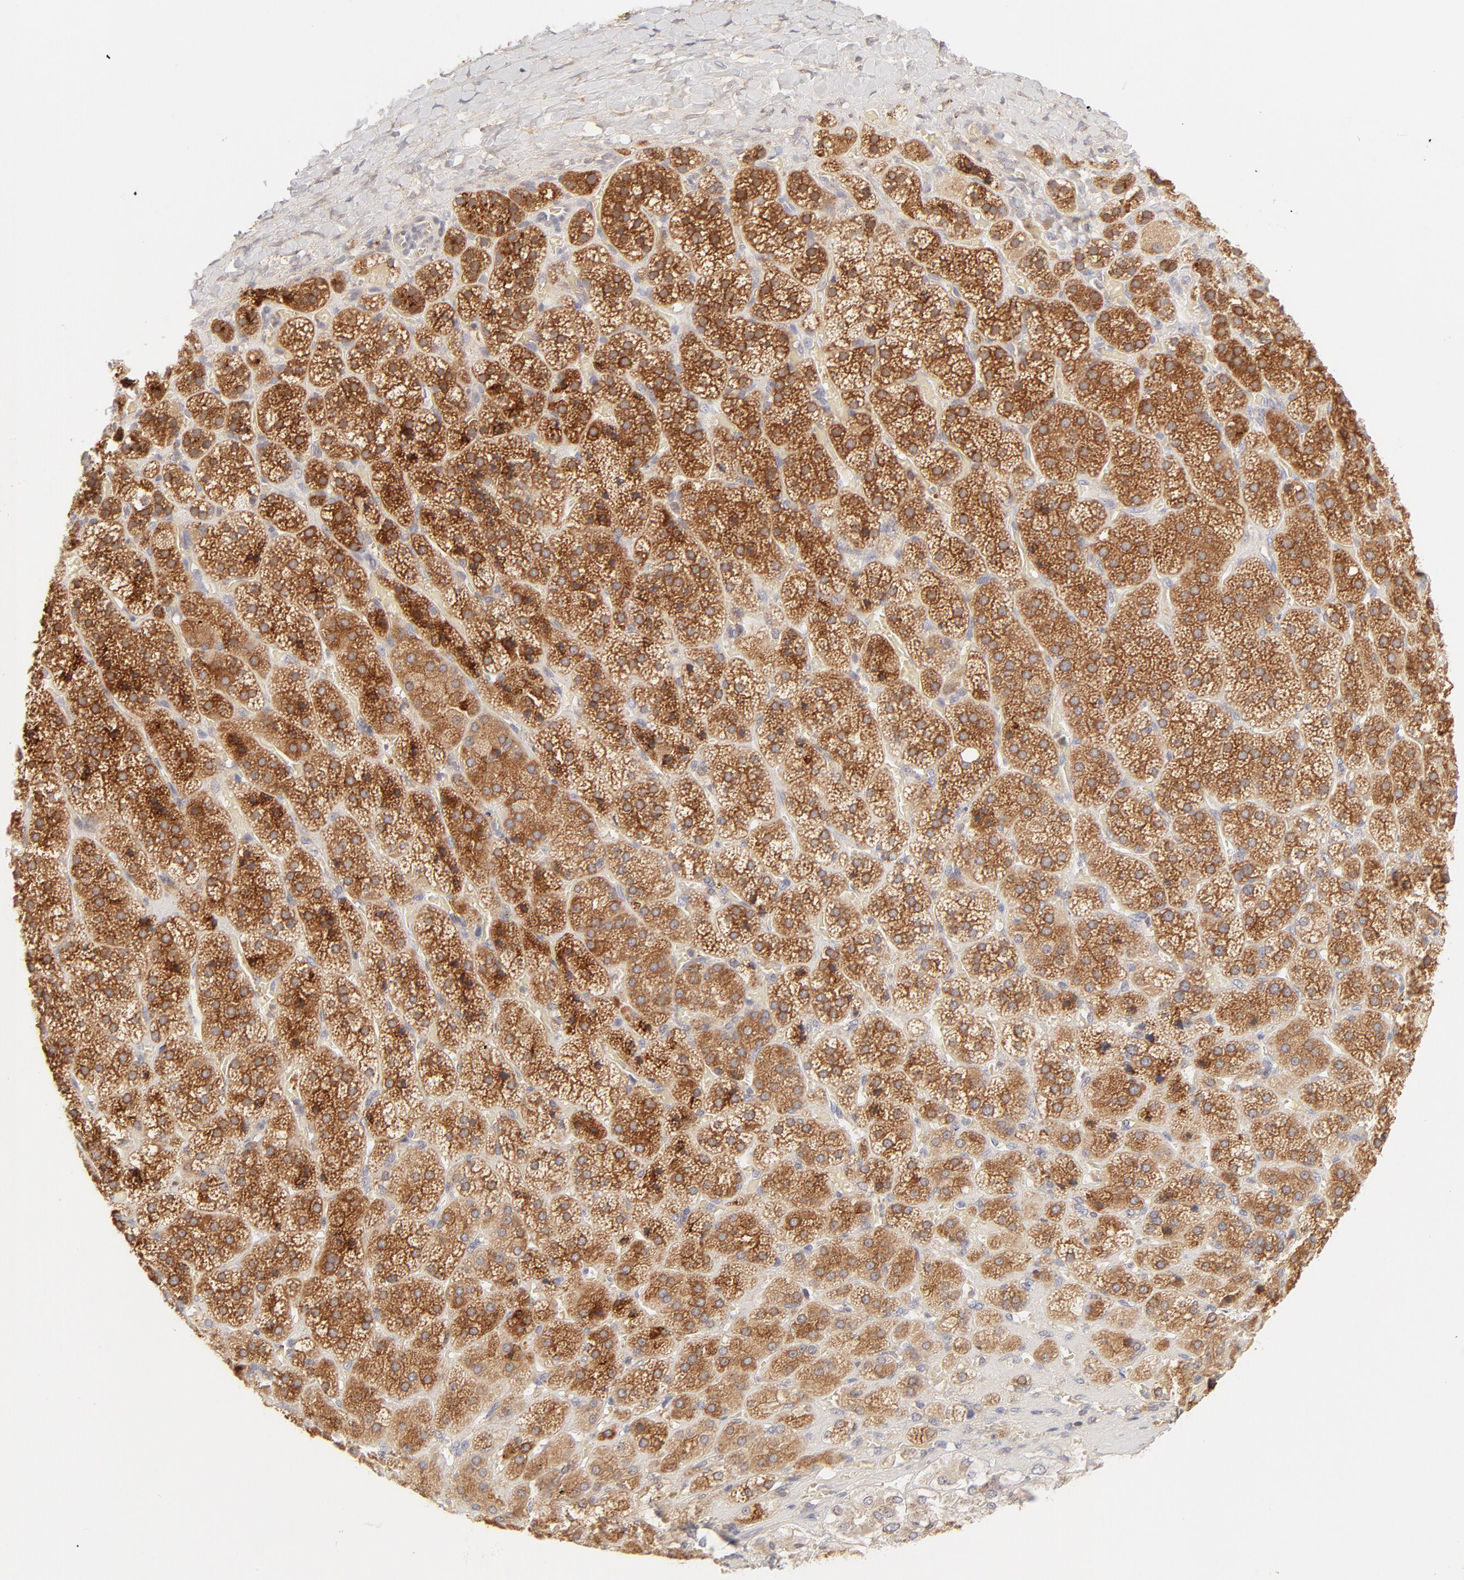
{"staining": {"intensity": "strong", "quantity": ">75%", "location": "cytoplasmic/membranous"}, "tissue": "adrenal gland", "cell_type": "Glandular cells", "image_type": "normal", "snomed": [{"axis": "morphology", "description": "Normal tissue, NOS"}, {"axis": "topography", "description": "Adrenal gland"}], "caption": "High-magnification brightfield microscopy of unremarkable adrenal gland stained with DAB (brown) and counterstained with hematoxylin (blue). glandular cells exhibit strong cytoplasmic/membranous expression is appreciated in approximately>75% of cells.", "gene": "RPS6KA1", "patient": {"sex": "female", "age": 71}}